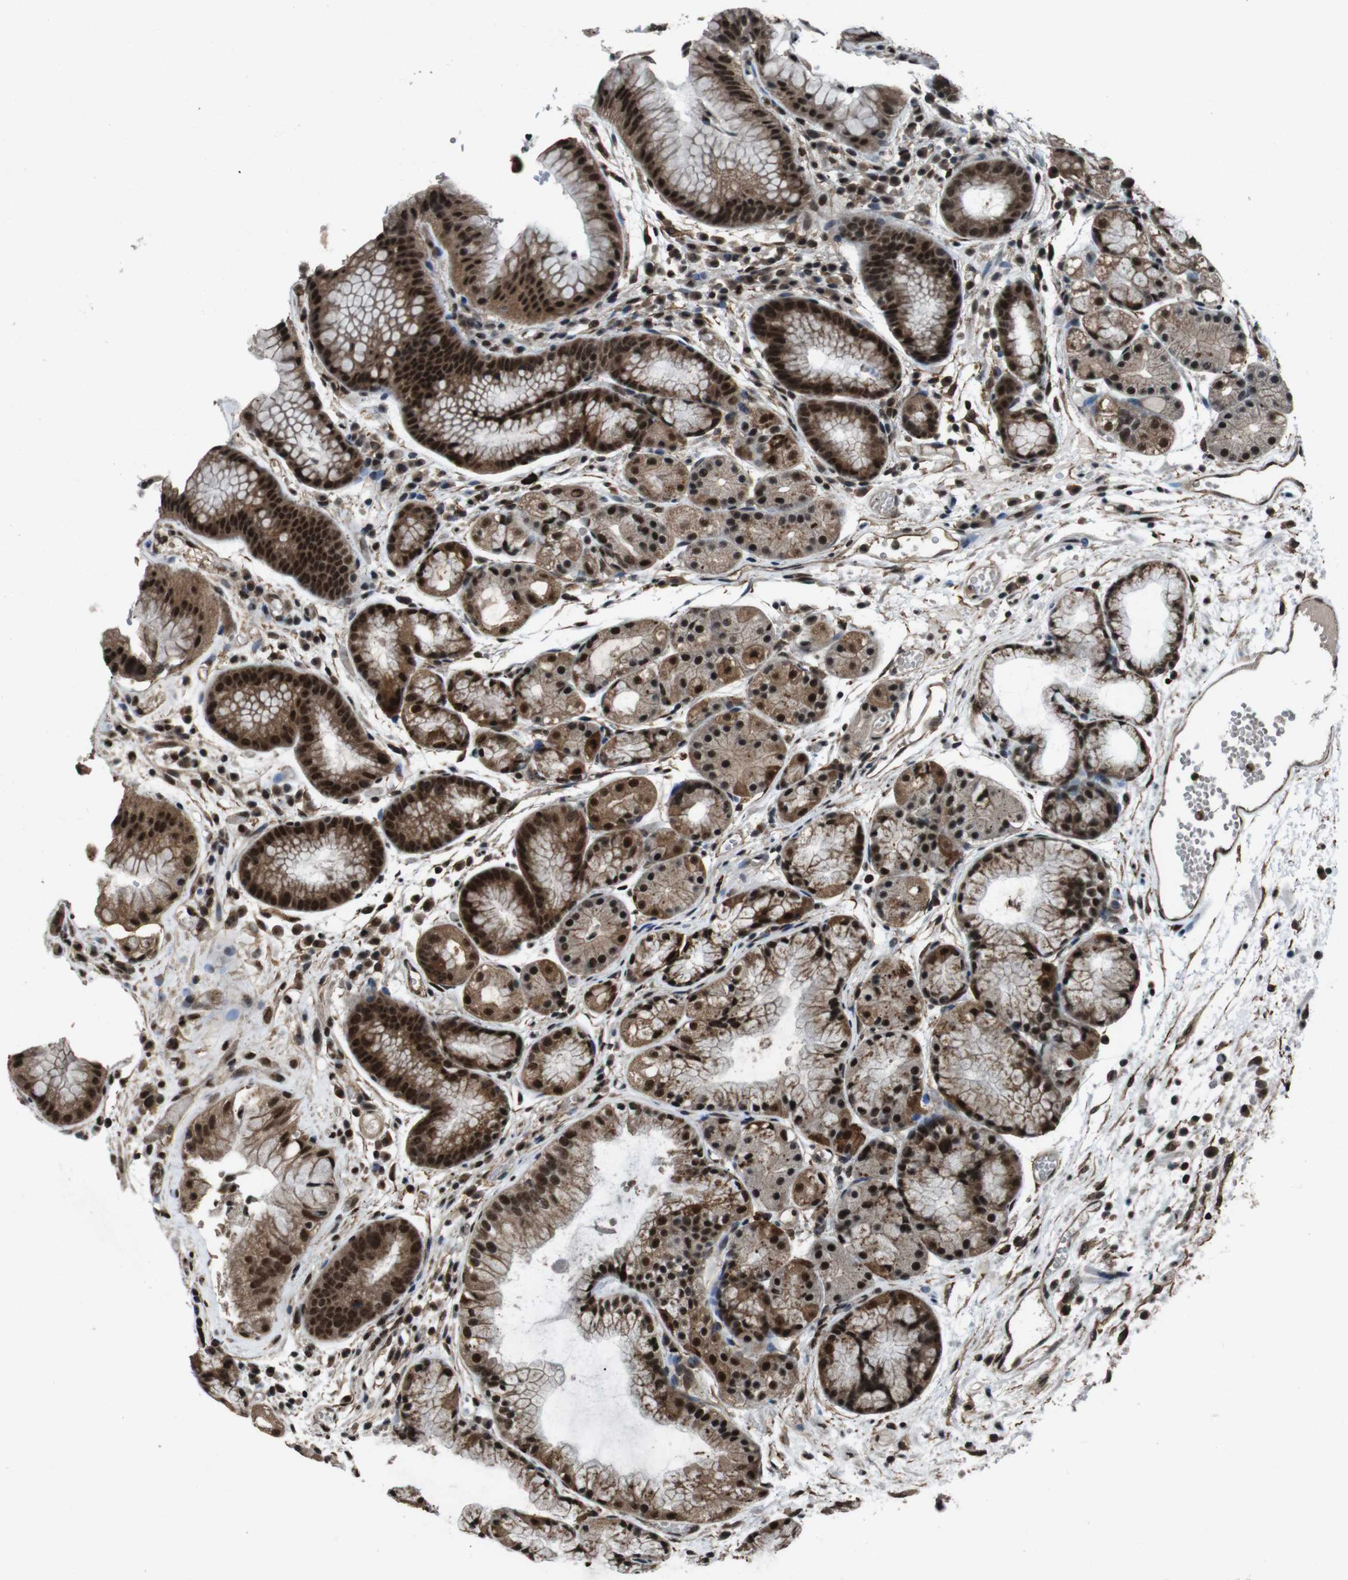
{"staining": {"intensity": "strong", "quantity": ">75%", "location": "cytoplasmic/membranous,nuclear"}, "tissue": "stomach", "cell_type": "Glandular cells", "image_type": "normal", "snomed": [{"axis": "morphology", "description": "Normal tissue, NOS"}, {"axis": "topography", "description": "Stomach, upper"}], "caption": "Strong cytoplasmic/membranous,nuclear staining for a protein is appreciated in about >75% of glandular cells of normal stomach using immunohistochemistry (IHC).", "gene": "NR4A2", "patient": {"sex": "male", "age": 72}}